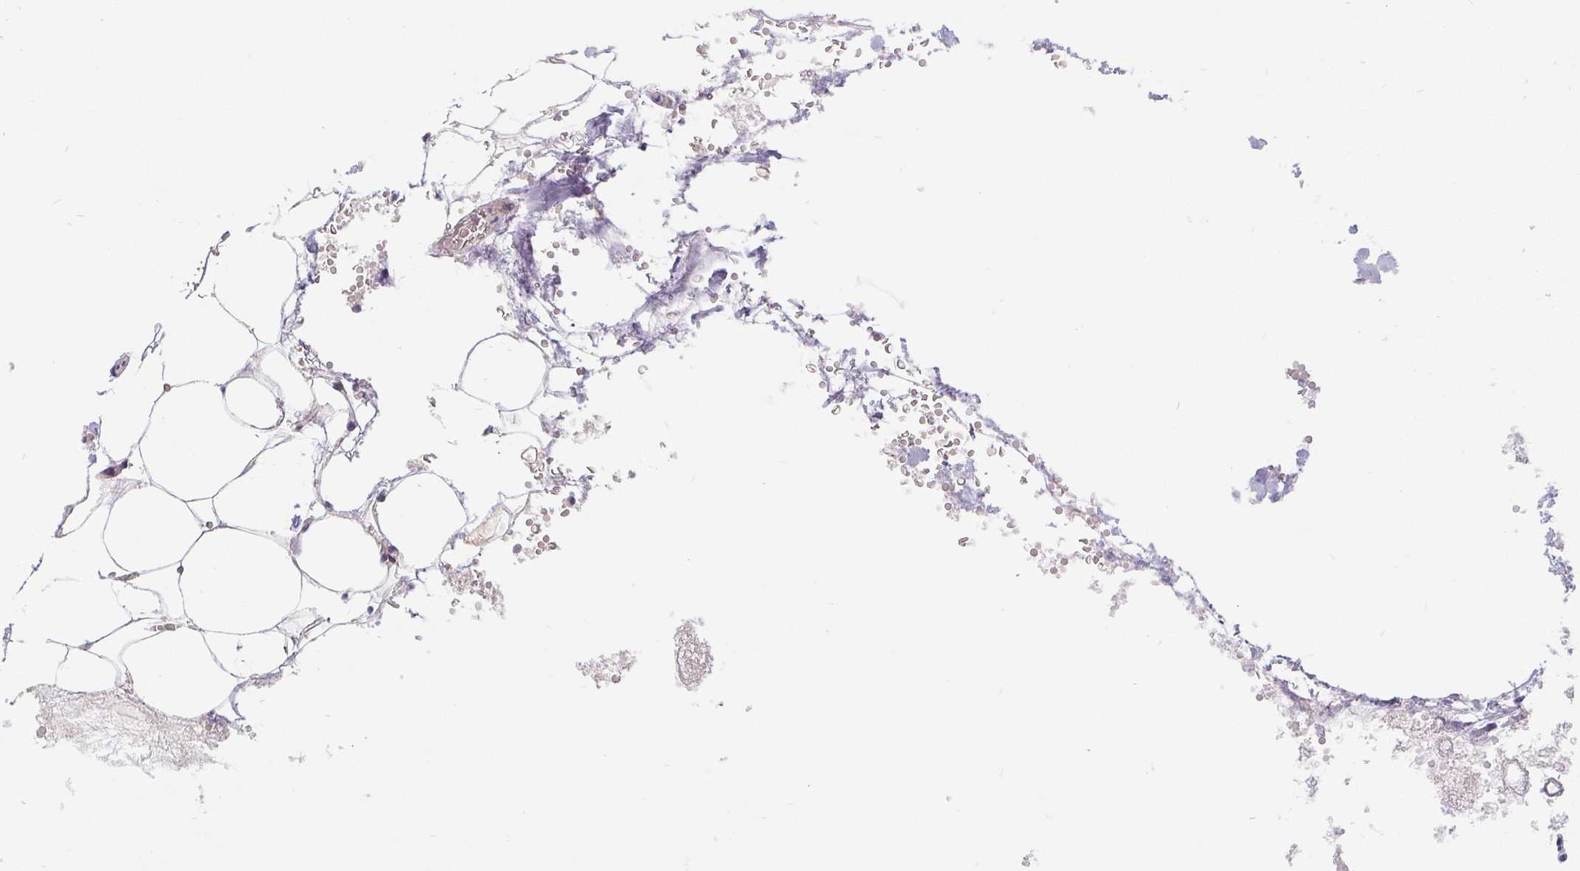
{"staining": {"intensity": "moderate", "quantity": ">75%", "location": "nuclear"}, "tissue": "pancreas", "cell_type": "Exocrine glandular cells", "image_type": "normal", "snomed": [{"axis": "morphology", "description": "Normal tissue, NOS"}, {"axis": "topography", "description": "Pancreas"}], "caption": "This image exhibits immunohistochemistry staining of normal human pancreas, with medium moderate nuclear expression in about >75% of exocrine glandular cells.", "gene": "POU2F1", "patient": {"sex": "female", "age": 74}}